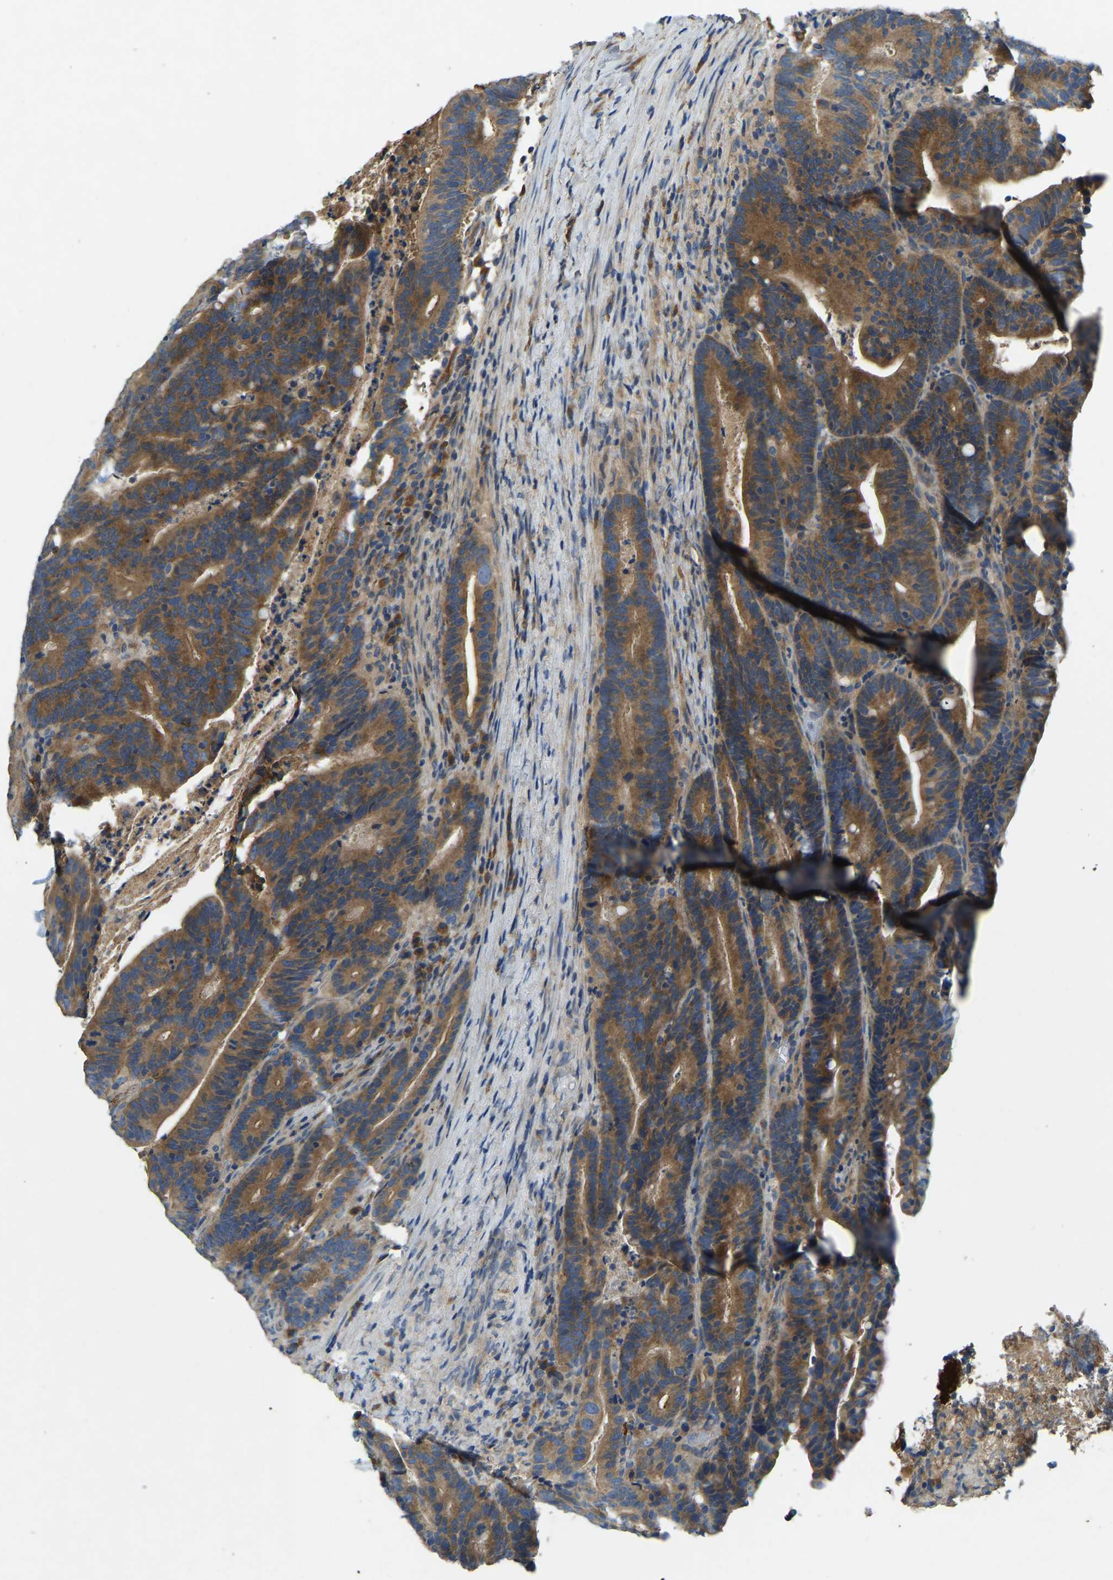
{"staining": {"intensity": "moderate", "quantity": ">75%", "location": "cytoplasmic/membranous"}, "tissue": "colorectal cancer", "cell_type": "Tumor cells", "image_type": "cancer", "snomed": [{"axis": "morphology", "description": "Adenocarcinoma, NOS"}, {"axis": "topography", "description": "Colon"}], "caption": "Immunohistochemistry (IHC) photomicrograph of neoplastic tissue: human colorectal adenocarcinoma stained using immunohistochemistry demonstrates medium levels of moderate protein expression localized specifically in the cytoplasmic/membranous of tumor cells, appearing as a cytoplasmic/membranous brown color.", "gene": "ATP8B1", "patient": {"sex": "female", "age": 66}}